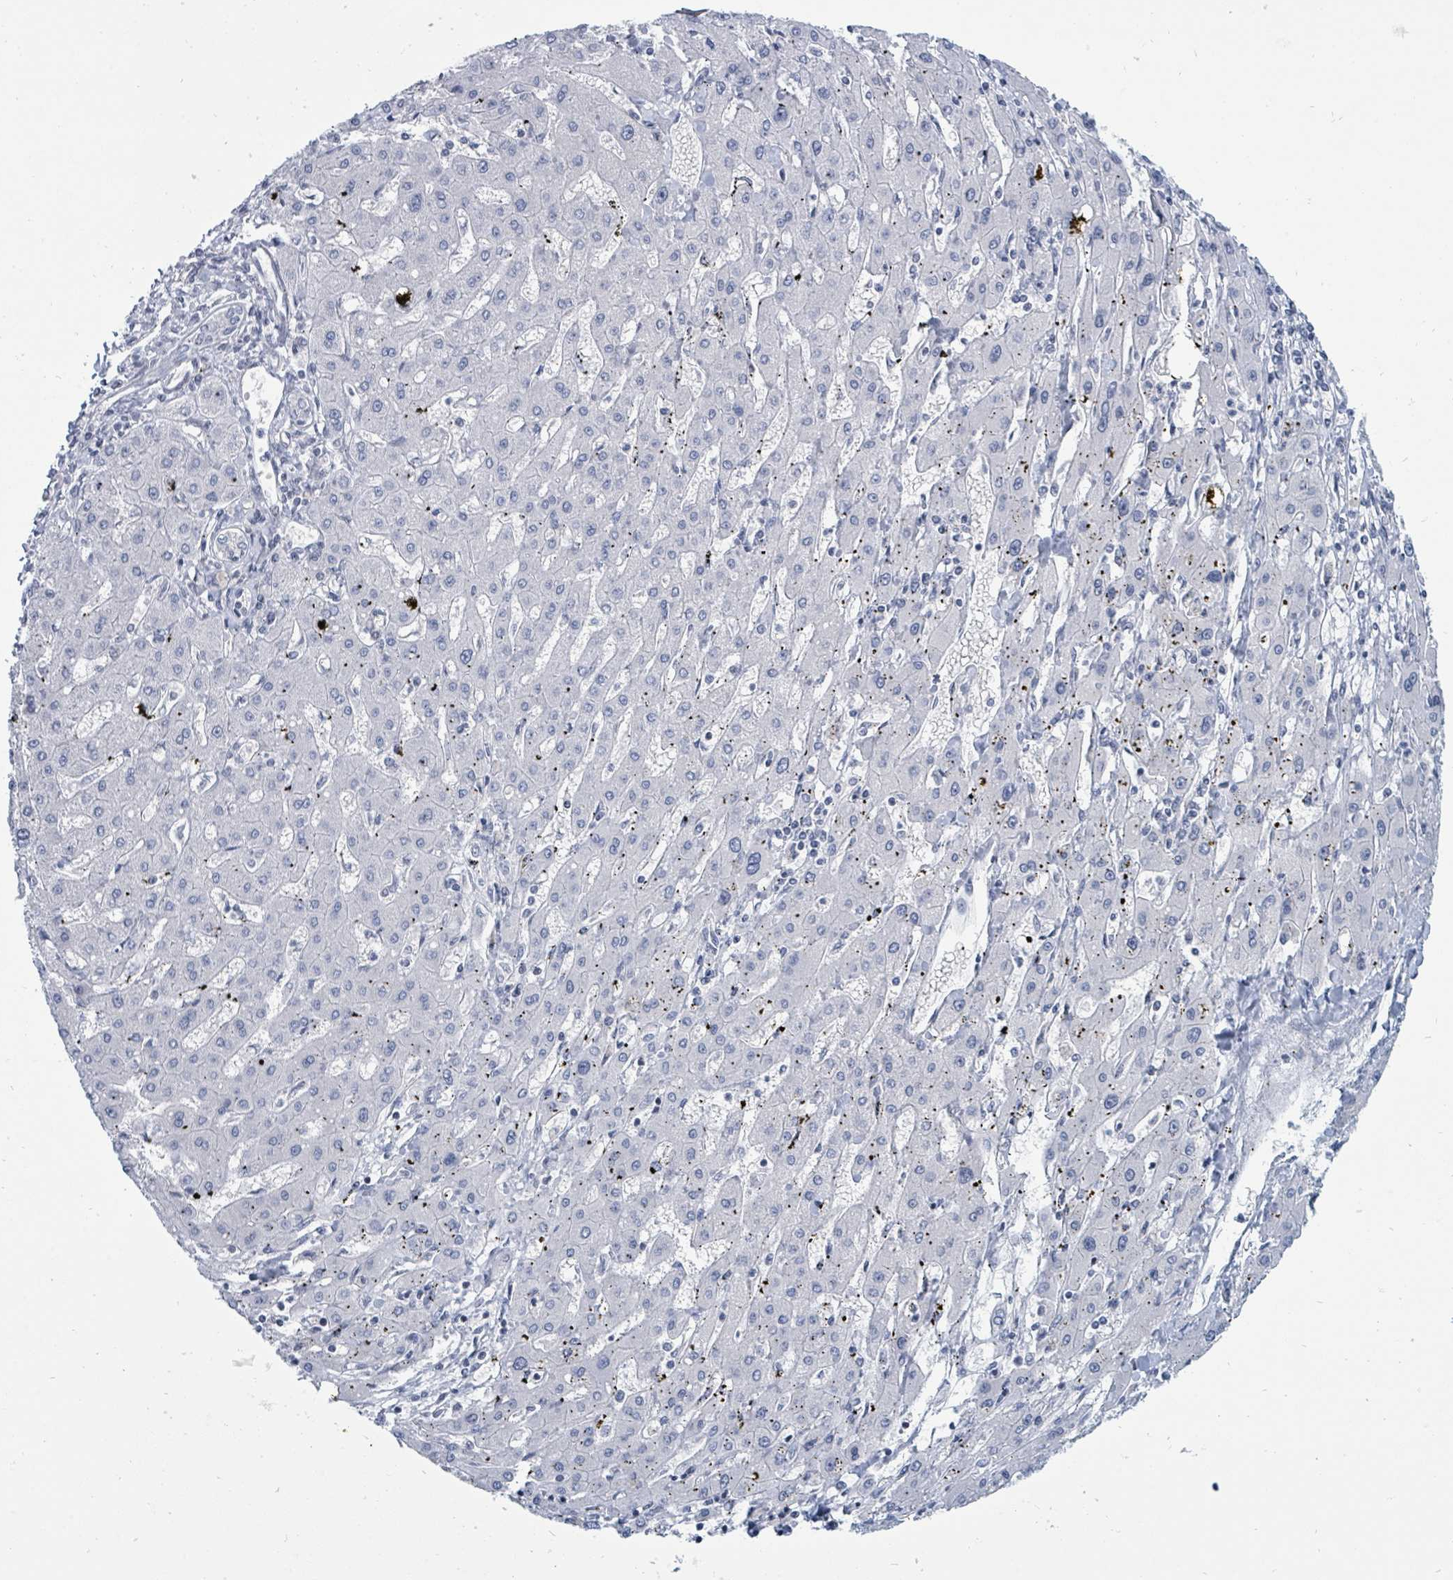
{"staining": {"intensity": "negative", "quantity": "none", "location": "none"}, "tissue": "liver cancer", "cell_type": "Tumor cells", "image_type": "cancer", "snomed": [{"axis": "morphology", "description": "Carcinoma, Hepatocellular, NOS"}, {"axis": "topography", "description": "Liver"}], "caption": "Liver hepatocellular carcinoma was stained to show a protein in brown. There is no significant staining in tumor cells.", "gene": "SUMO4", "patient": {"sex": "male", "age": 72}}